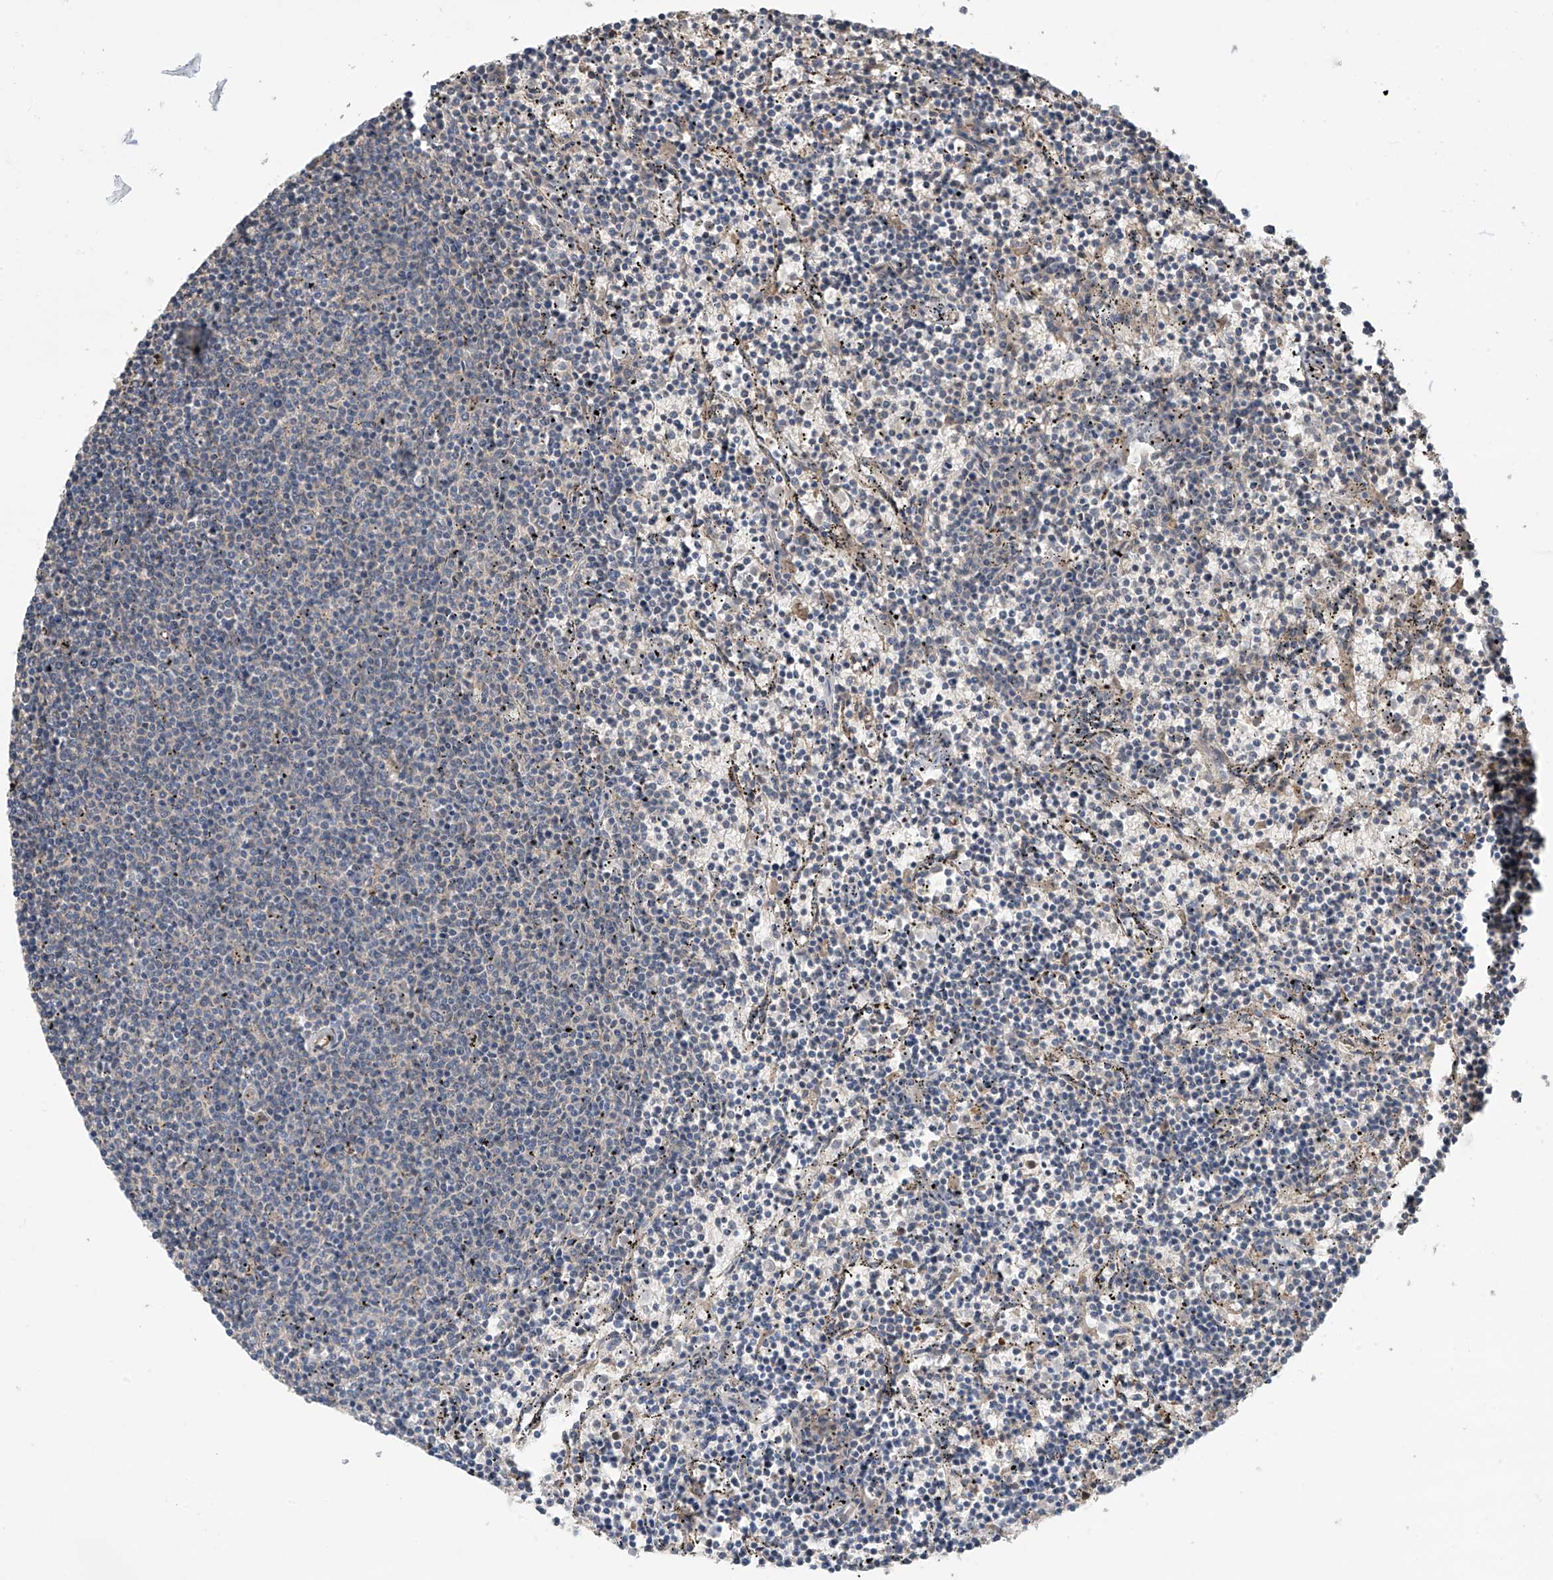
{"staining": {"intensity": "negative", "quantity": "none", "location": "none"}, "tissue": "lymphoma", "cell_type": "Tumor cells", "image_type": "cancer", "snomed": [{"axis": "morphology", "description": "Malignant lymphoma, non-Hodgkin's type, Low grade"}, {"axis": "topography", "description": "Spleen"}], "caption": "Photomicrograph shows no significant protein staining in tumor cells of lymphoma.", "gene": "PHACTR4", "patient": {"sex": "female", "age": 50}}